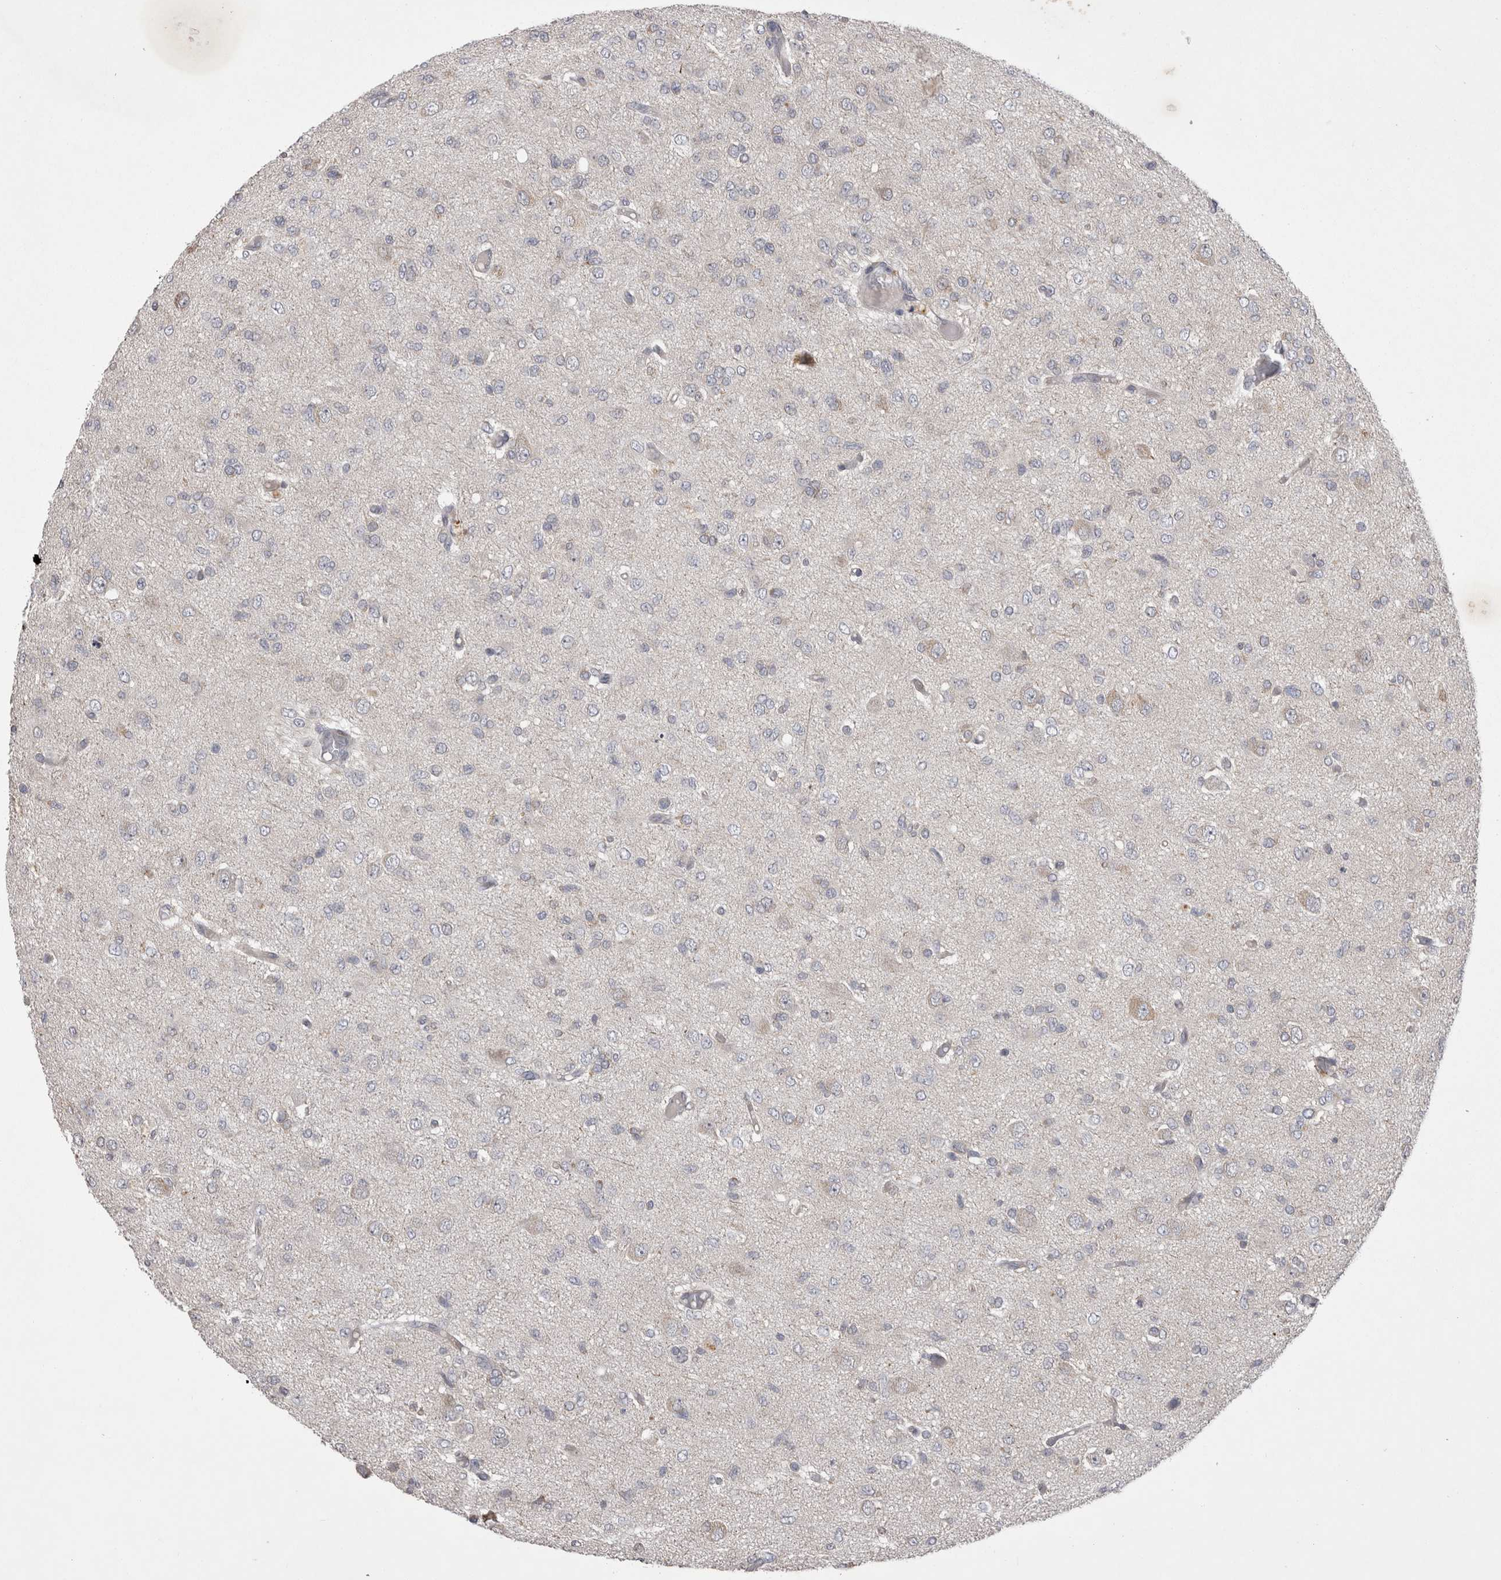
{"staining": {"intensity": "negative", "quantity": "none", "location": "none"}, "tissue": "glioma", "cell_type": "Tumor cells", "image_type": "cancer", "snomed": [{"axis": "morphology", "description": "Glioma, malignant, High grade"}, {"axis": "topography", "description": "Brain"}], "caption": "DAB immunohistochemical staining of glioma demonstrates no significant staining in tumor cells.", "gene": "NENF", "patient": {"sex": "female", "age": 59}}